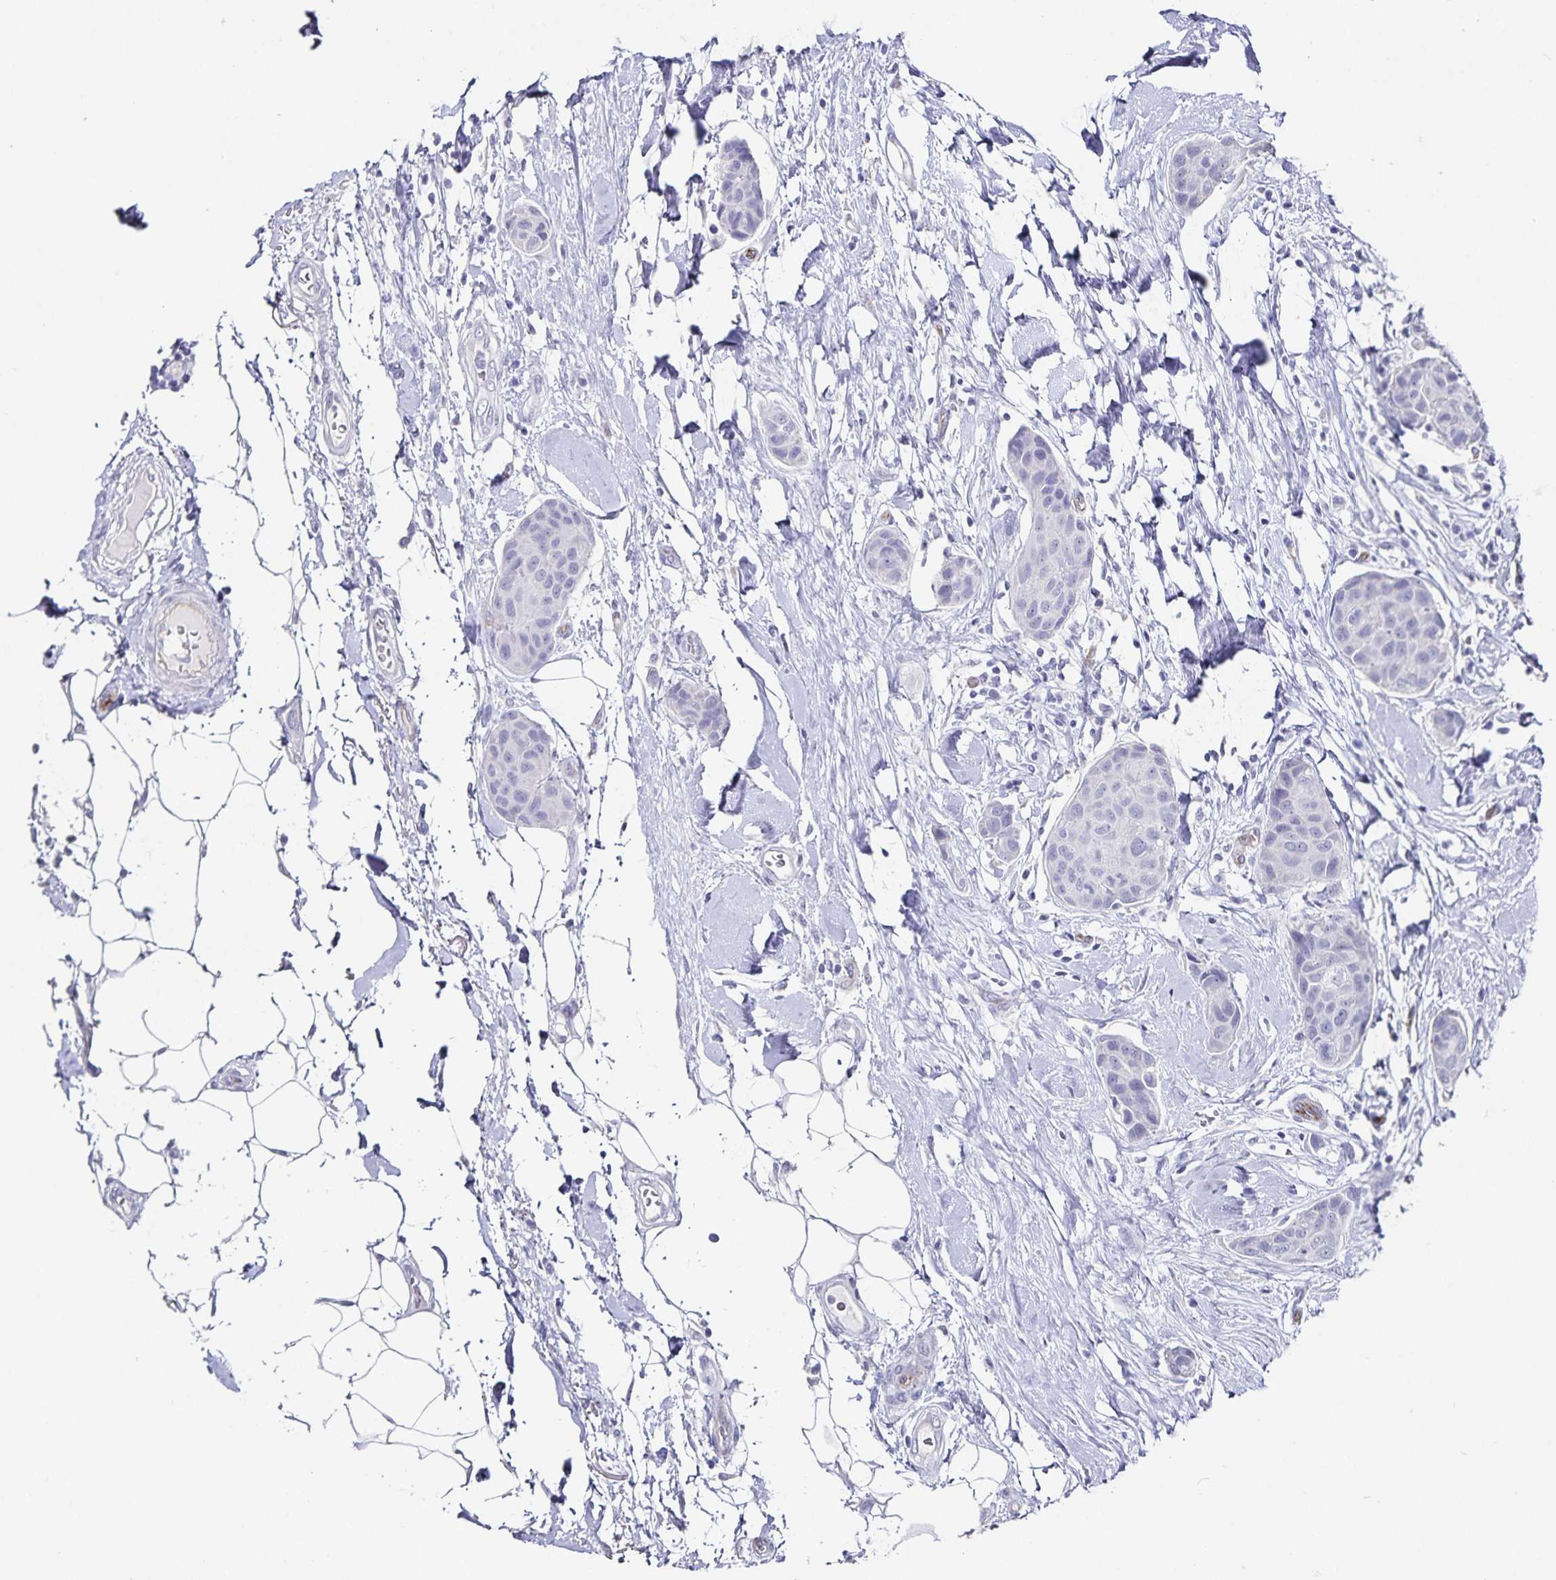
{"staining": {"intensity": "negative", "quantity": "none", "location": "none"}, "tissue": "breast cancer", "cell_type": "Tumor cells", "image_type": "cancer", "snomed": [{"axis": "morphology", "description": "Duct carcinoma"}, {"axis": "topography", "description": "Breast"}, {"axis": "topography", "description": "Lymph node"}], "caption": "The image demonstrates no staining of tumor cells in breast cancer (invasive ductal carcinoma).", "gene": "PODXL", "patient": {"sex": "female", "age": 80}}